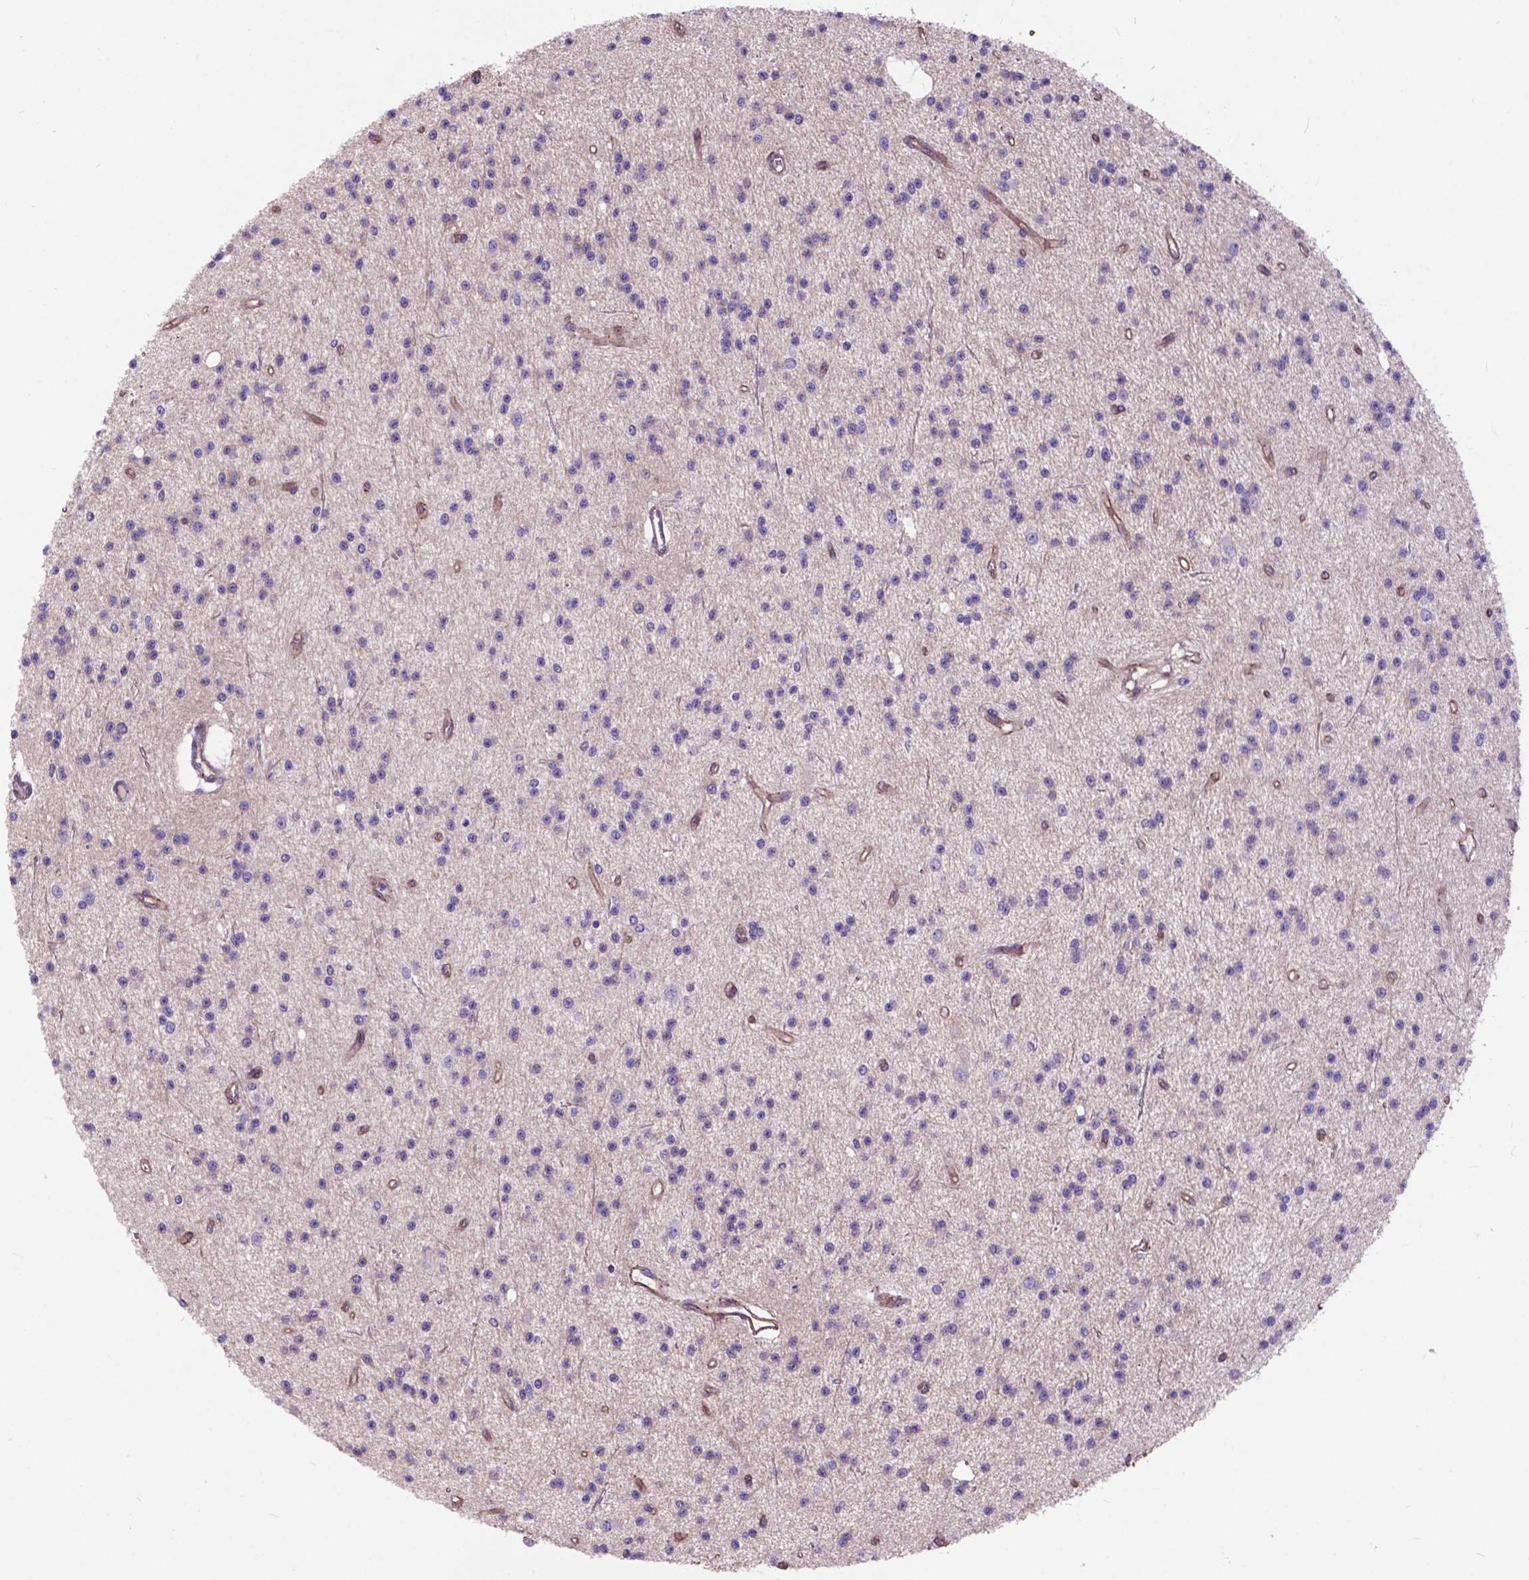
{"staining": {"intensity": "negative", "quantity": "none", "location": "none"}, "tissue": "glioma", "cell_type": "Tumor cells", "image_type": "cancer", "snomed": [{"axis": "morphology", "description": "Glioma, malignant, Low grade"}, {"axis": "topography", "description": "Brain"}], "caption": "The immunohistochemistry (IHC) image has no significant staining in tumor cells of glioma tissue.", "gene": "FLT4", "patient": {"sex": "male", "age": 27}}